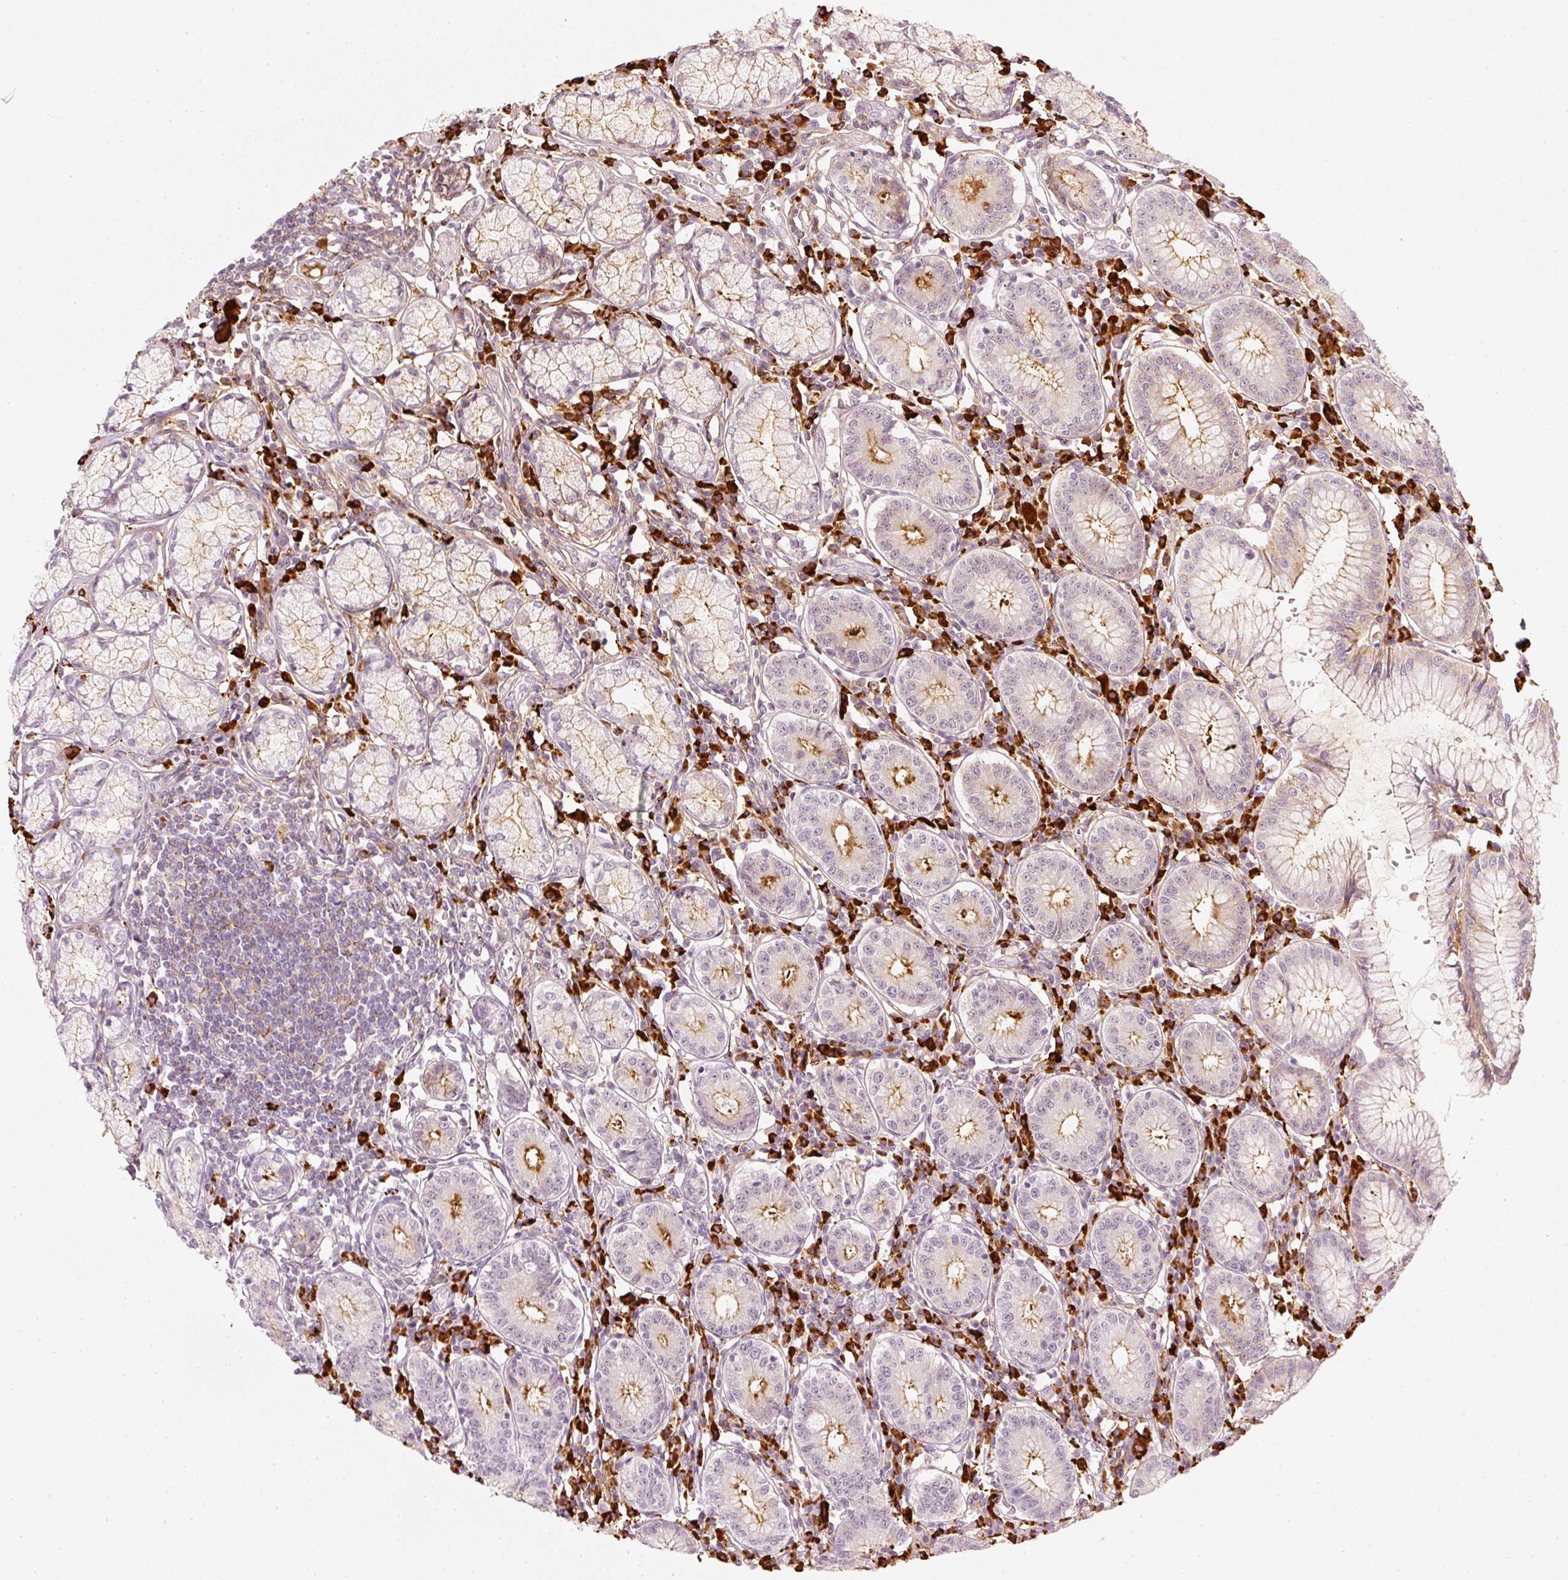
{"staining": {"intensity": "moderate", "quantity": "25%-75%", "location": "cytoplasmic/membranous,nuclear"}, "tissue": "stomach", "cell_type": "Glandular cells", "image_type": "normal", "snomed": [{"axis": "morphology", "description": "Normal tissue, NOS"}, {"axis": "topography", "description": "Stomach"}], "caption": "Moderate cytoplasmic/membranous,nuclear protein positivity is appreciated in approximately 25%-75% of glandular cells in stomach.", "gene": "VCAM1", "patient": {"sex": "male", "age": 55}}